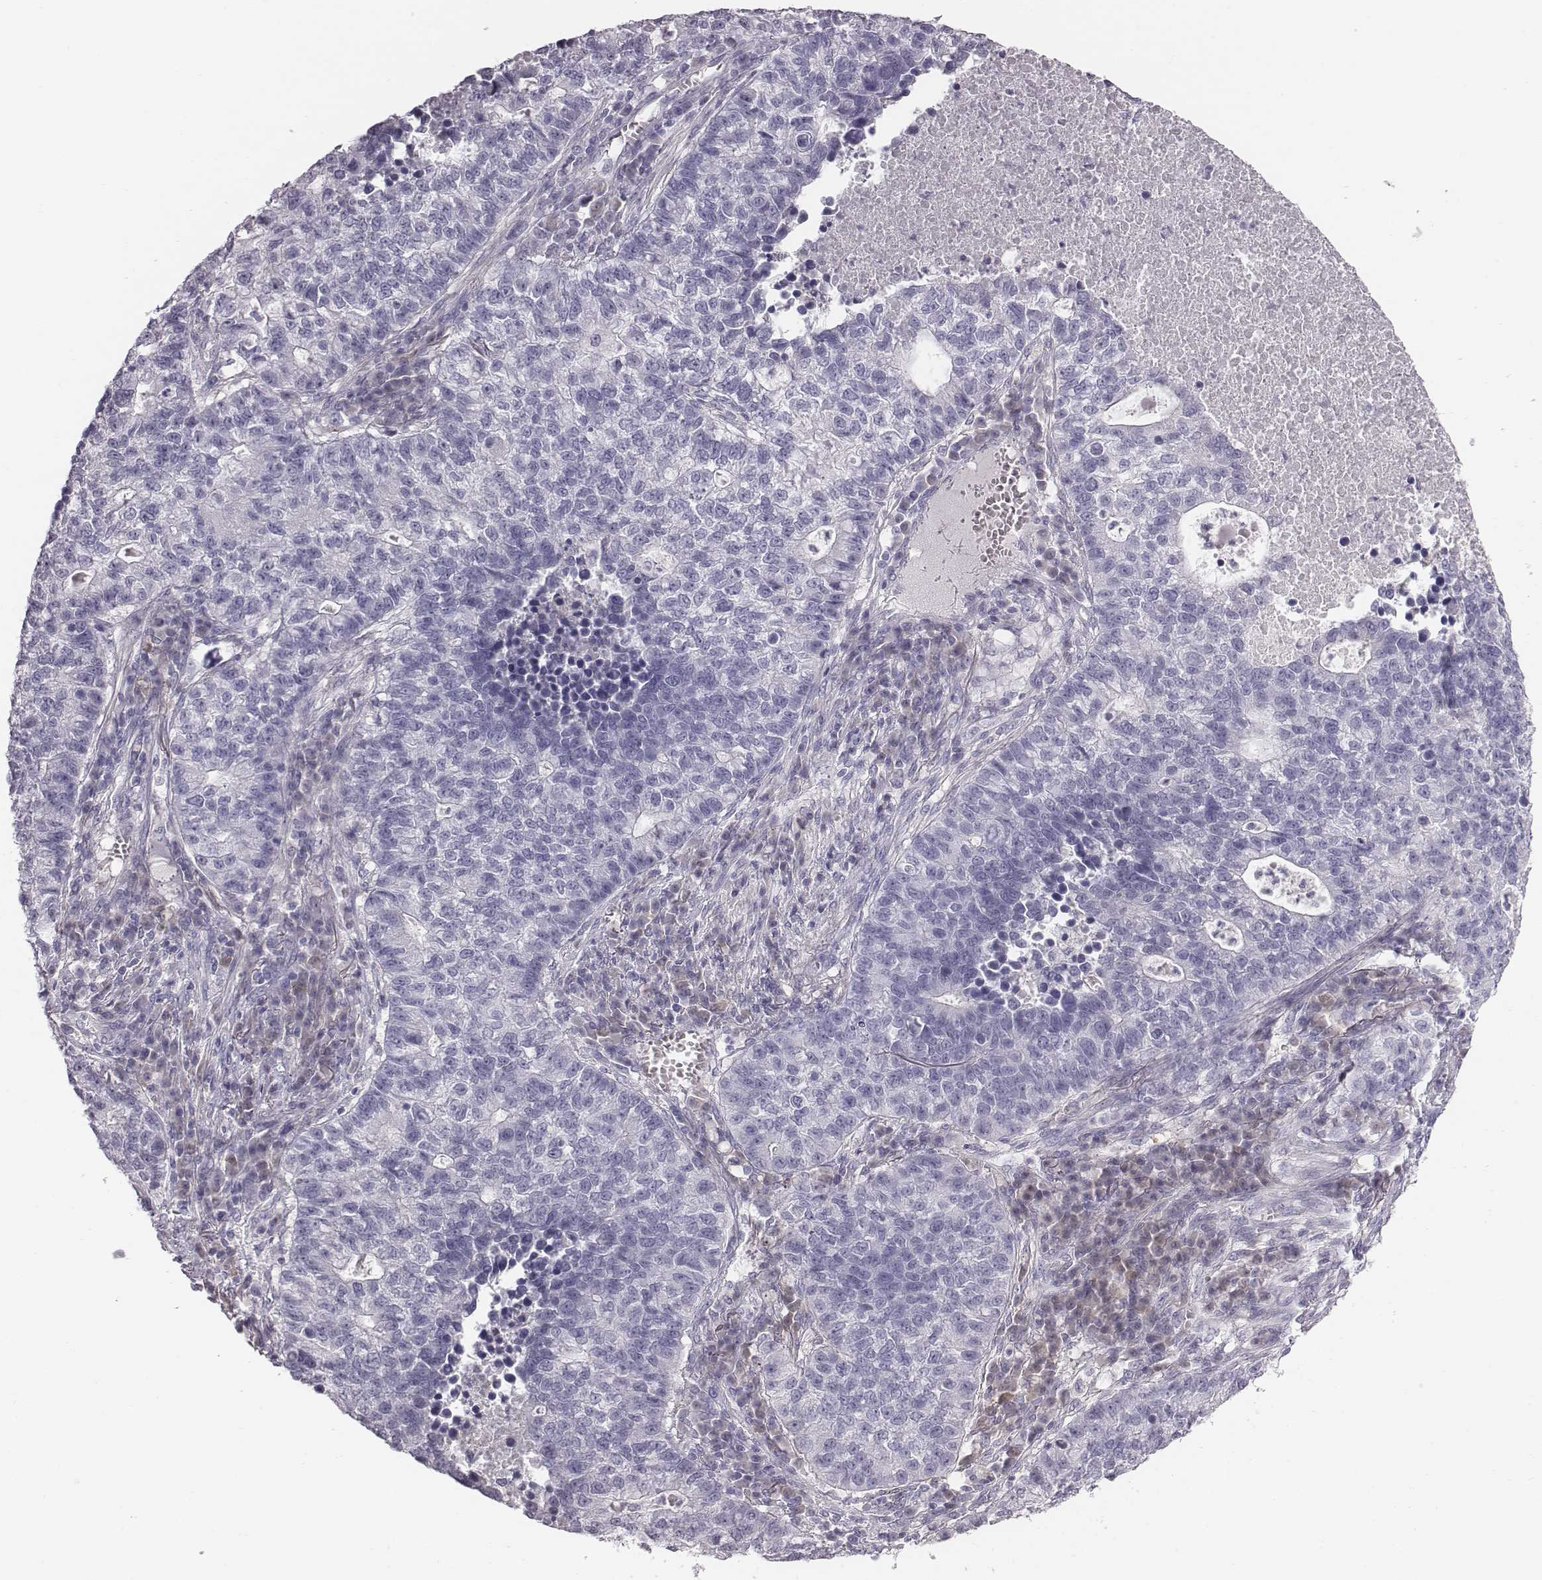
{"staining": {"intensity": "negative", "quantity": "none", "location": "none"}, "tissue": "lung cancer", "cell_type": "Tumor cells", "image_type": "cancer", "snomed": [{"axis": "morphology", "description": "Adenocarcinoma, NOS"}, {"axis": "topography", "description": "Lung"}], "caption": "Adenocarcinoma (lung) was stained to show a protein in brown. There is no significant staining in tumor cells.", "gene": "CRISP1", "patient": {"sex": "male", "age": 57}}